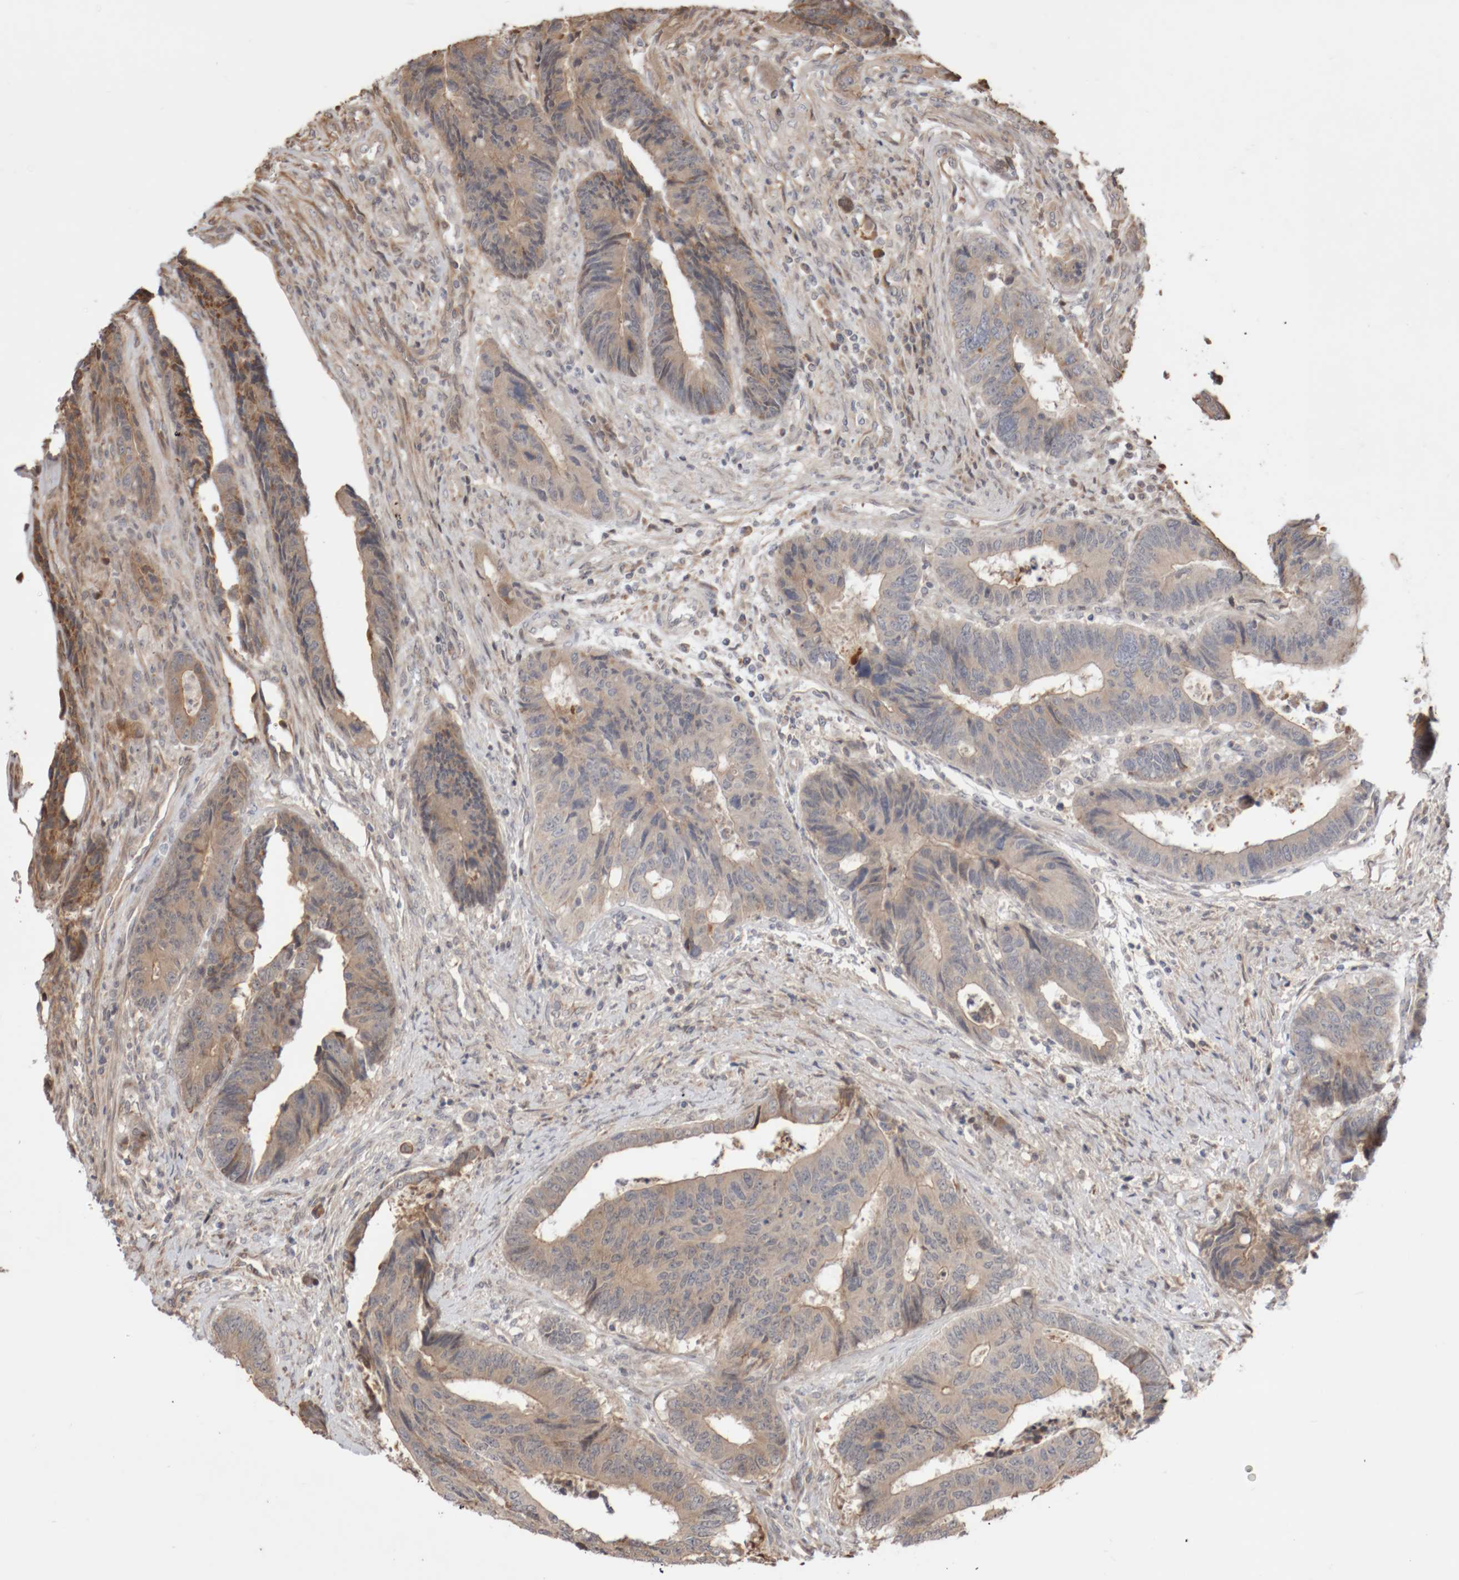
{"staining": {"intensity": "weak", "quantity": ">75%", "location": "cytoplasmic/membranous"}, "tissue": "colorectal cancer", "cell_type": "Tumor cells", "image_type": "cancer", "snomed": [{"axis": "morphology", "description": "Adenocarcinoma, NOS"}, {"axis": "topography", "description": "Rectum"}], "caption": "Colorectal cancer stained with DAB immunohistochemistry (IHC) shows low levels of weak cytoplasmic/membranous expression in about >75% of tumor cells. (DAB IHC with brightfield microscopy, high magnification).", "gene": "DPH7", "patient": {"sex": "male", "age": 84}}